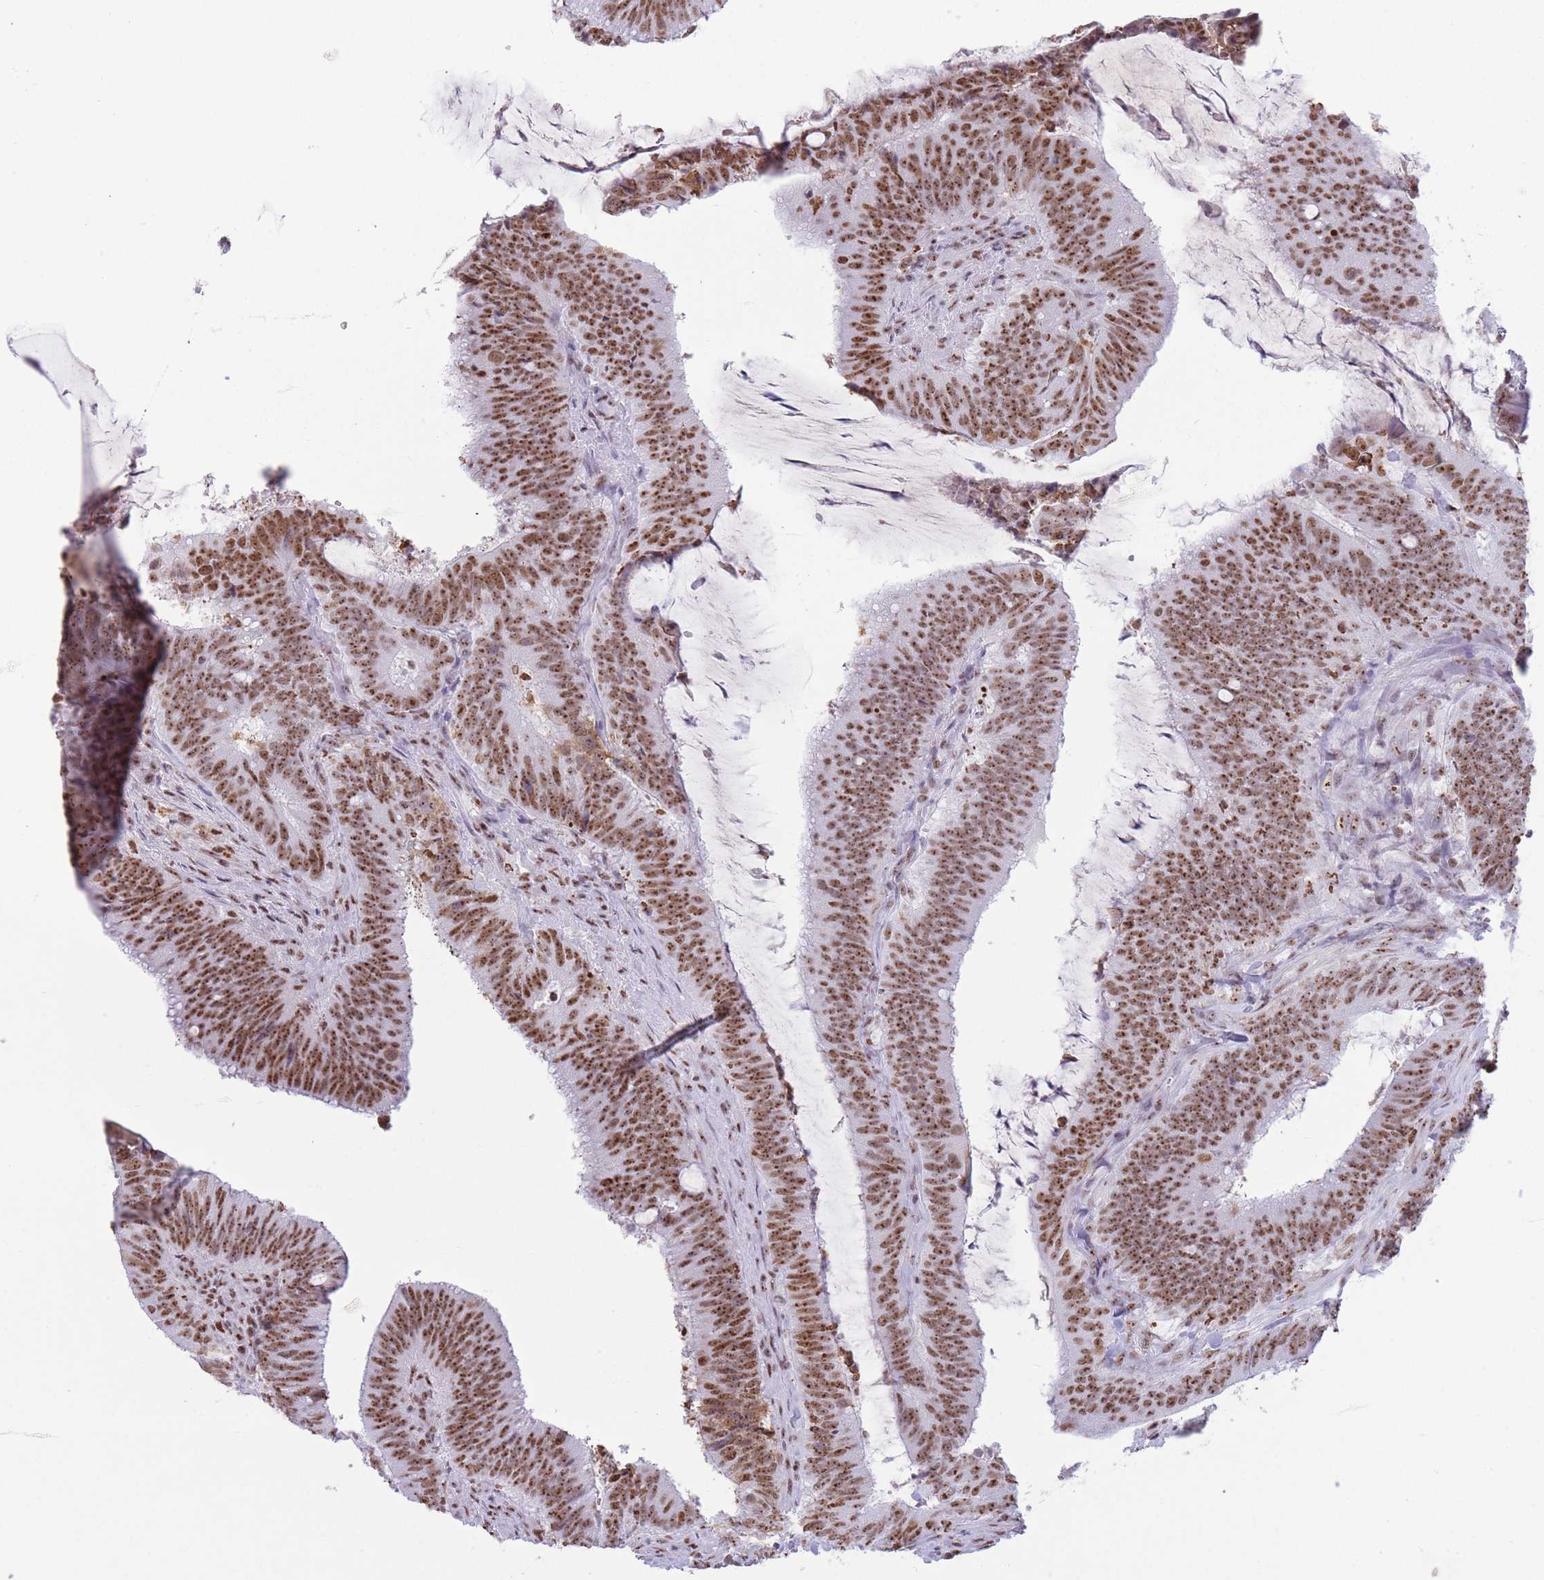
{"staining": {"intensity": "strong", "quantity": ">75%", "location": "nuclear"}, "tissue": "colorectal cancer", "cell_type": "Tumor cells", "image_type": "cancer", "snomed": [{"axis": "morphology", "description": "Adenocarcinoma, NOS"}, {"axis": "topography", "description": "Colon"}], "caption": "The photomicrograph demonstrates immunohistochemical staining of colorectal cancer. There is strong nuclear expression is identified in approximately >75% of tumor cells. (DAB = brown stain, brightfield microscopy at high magnification).", "gene": "EVC2", "patient": {"sex": "female", "age": 43}}